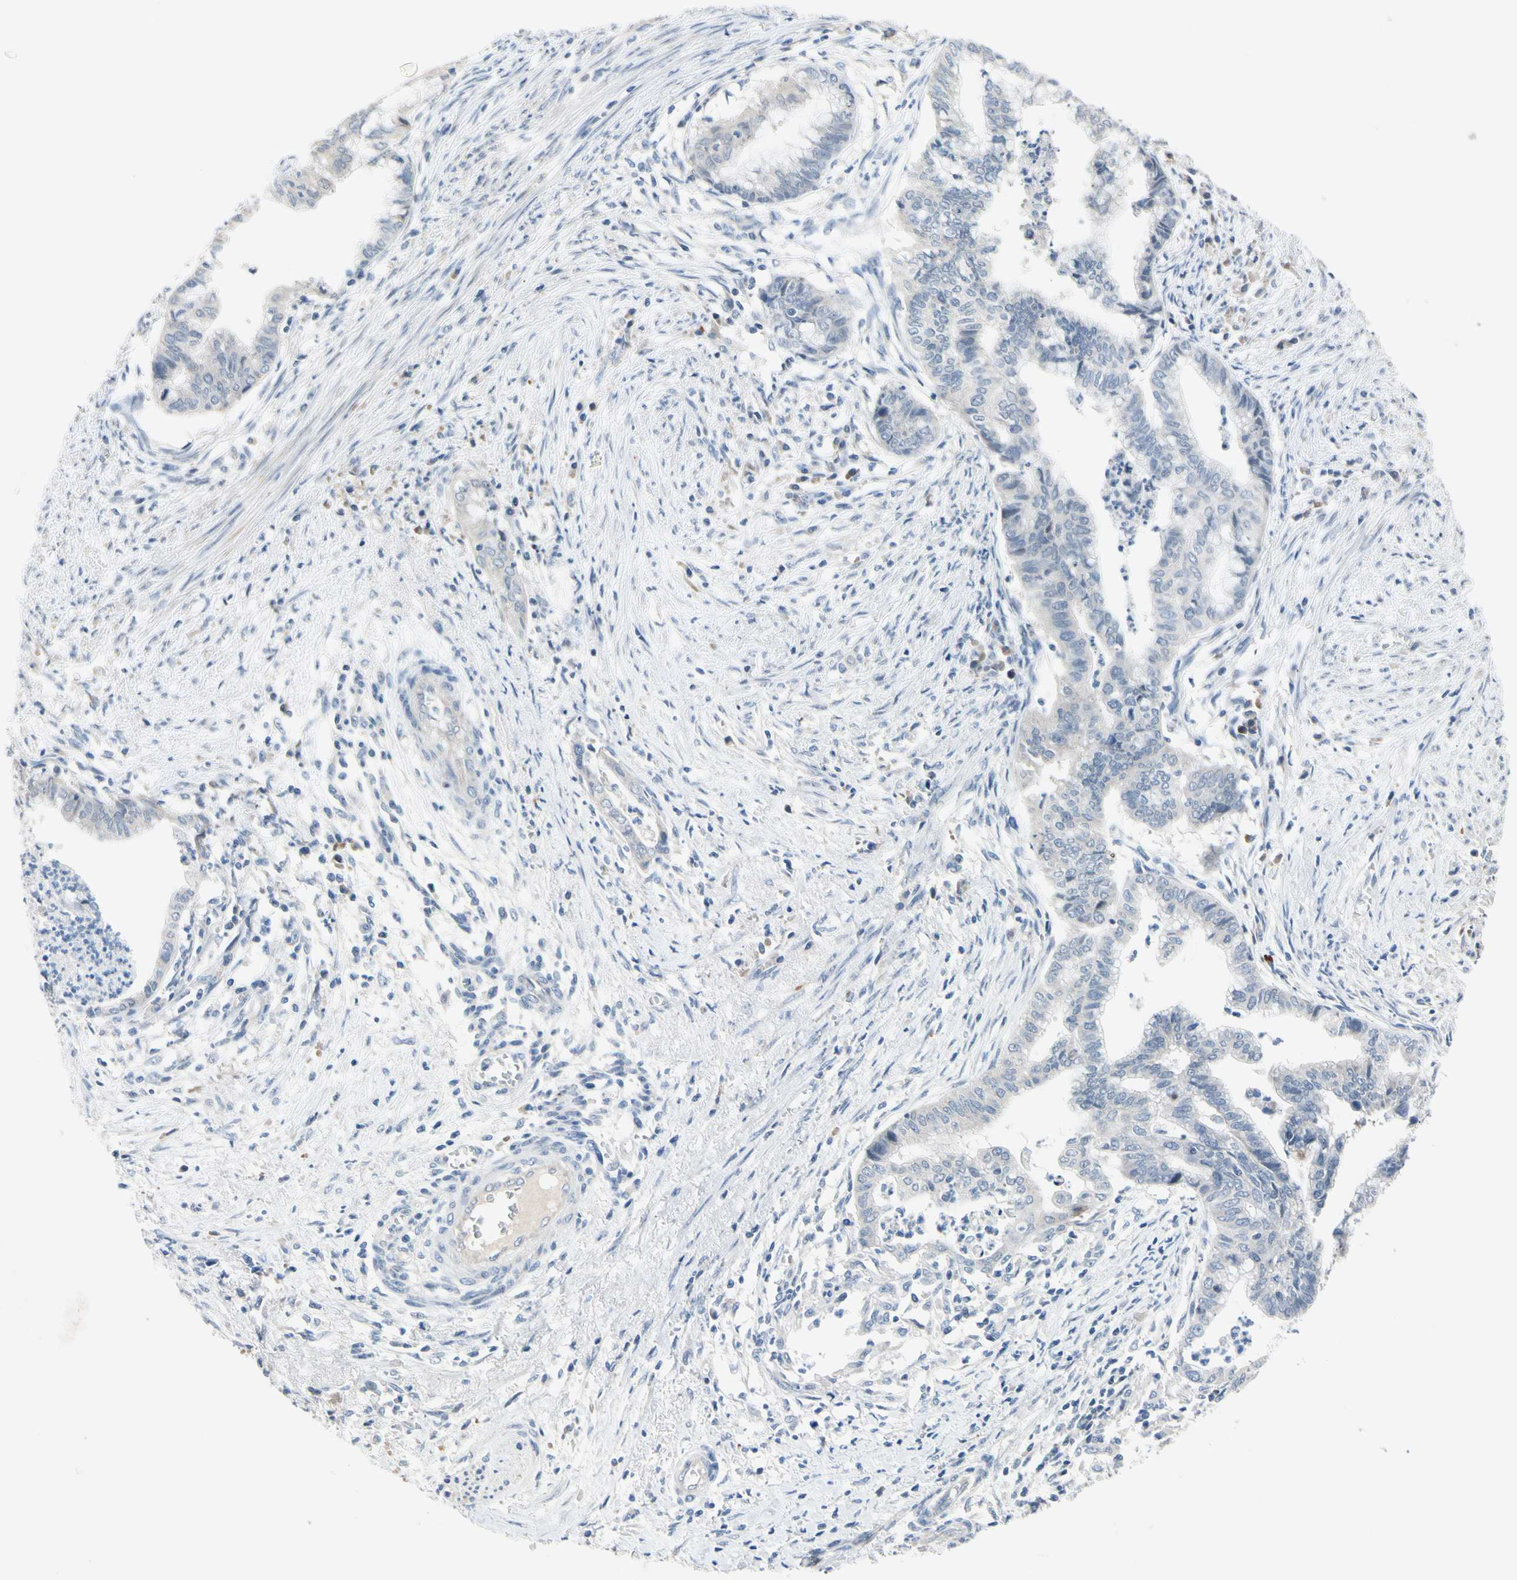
{"staining": {"intensity": "negative", "quantity": "none", "location": "none"}, "tissue": "endometrial cancer", "cell_type": "Tumor cells", "image_type": "cancer", "snomed": [{"axis": "morphology", "description": "Necrosis, NOS"}, {"axis": "morphology", "description": "Adenocarcinoma, NOS"}, {"axis": "topography", "description": "Endometrium"}], "caption": "Histopathology image shows no significant protein staining in tumor cells of adenocarcinoma (endometrial).", "gene": "SLC27A6", "patient": {"sex": "female", "age": 79}}